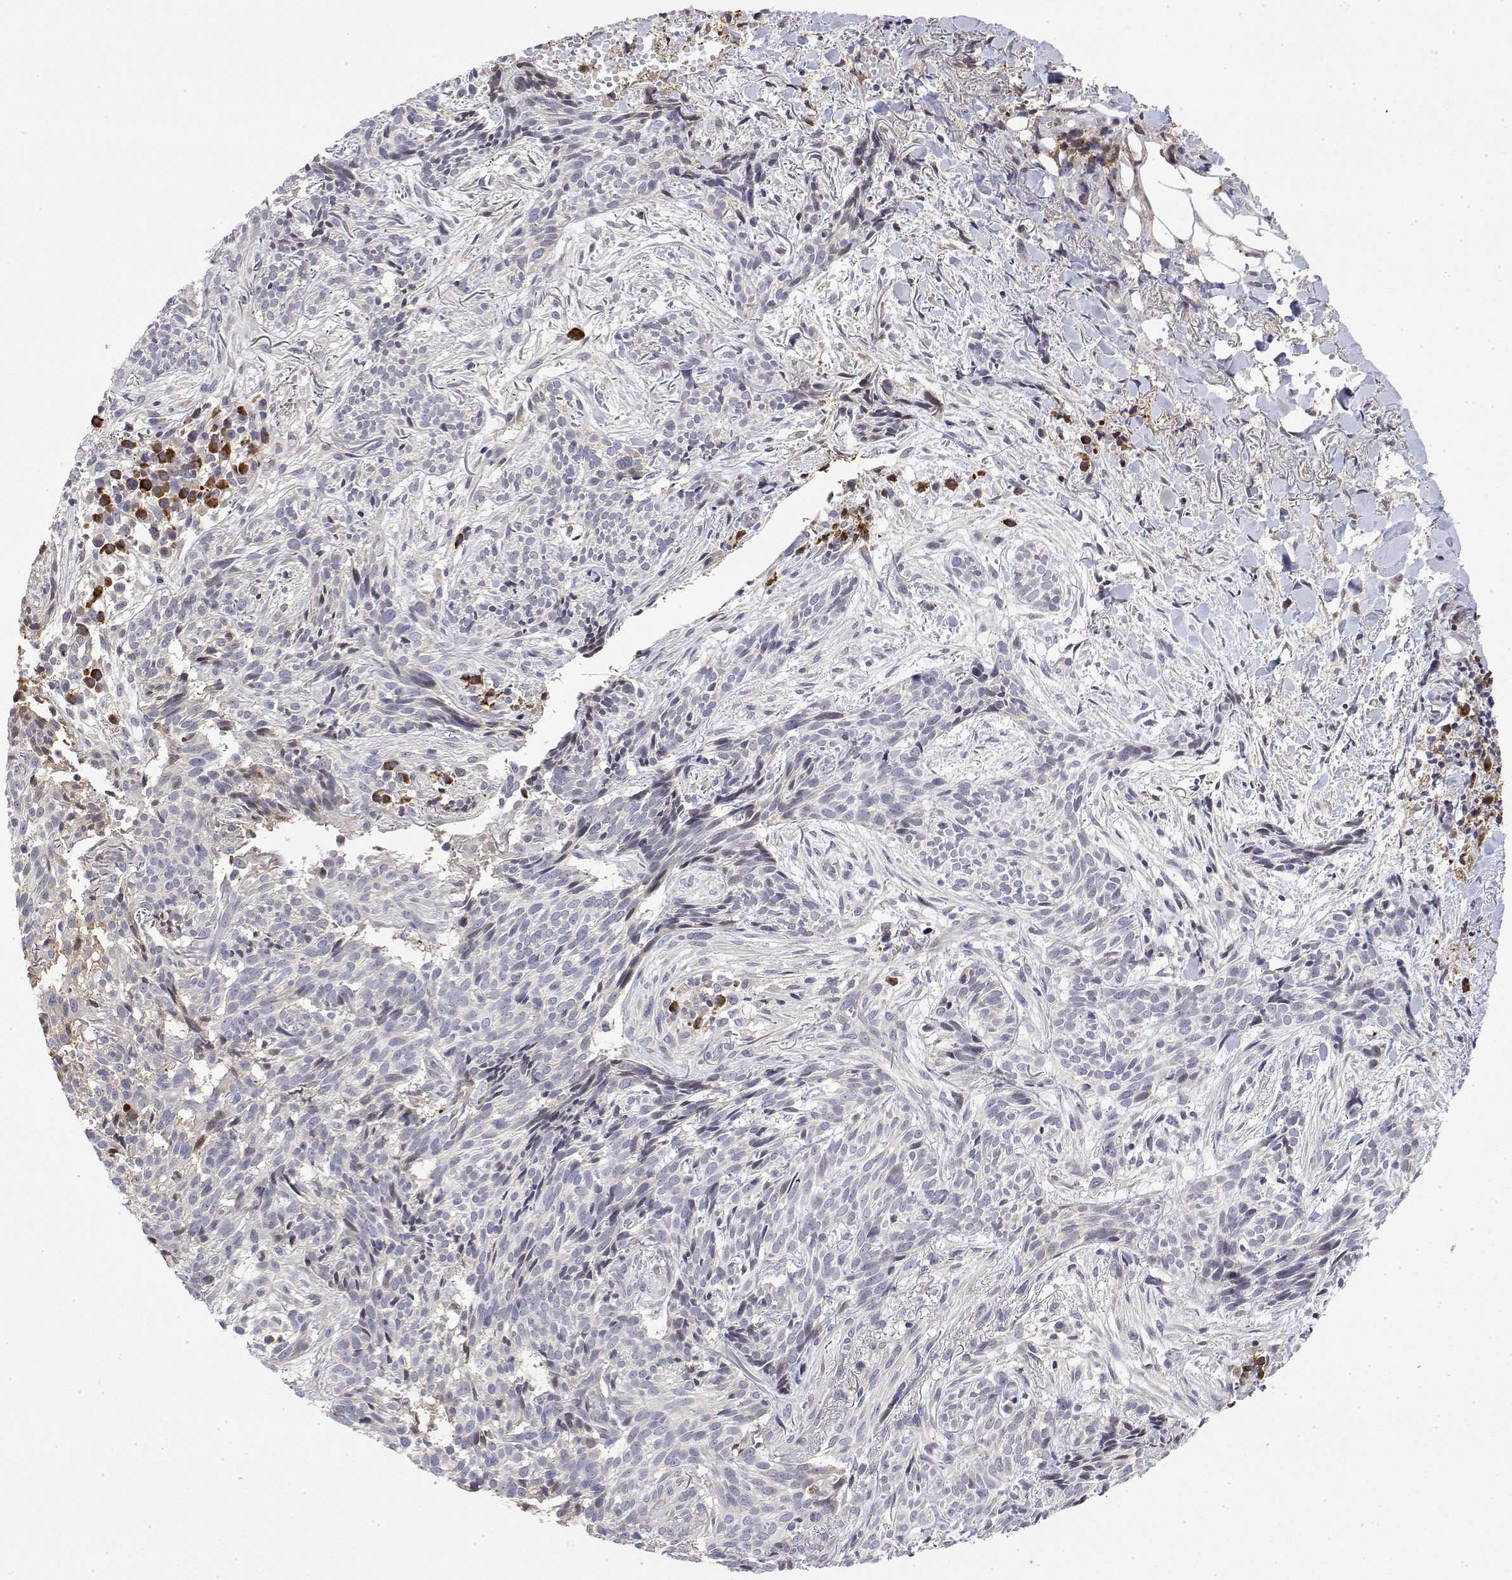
{"staining": {"intensity": "negative", "quantity": "none", "location": "none"}, "tissue": "skin cancer", "cell_type": "Tumor cells", "image_type": "cancer", "snomed": [{"axis": "morphology", "description": "Basal cell carcinoma"}, {"axis": "topography", "description": "Skin"}], "caption": "Skin basal cell carcinoma was stained to show a protein in brown. There is no significant staining in tumor cells.", "gene": "IGFBP4", "patient": {"sex": "male", "age": 71}}